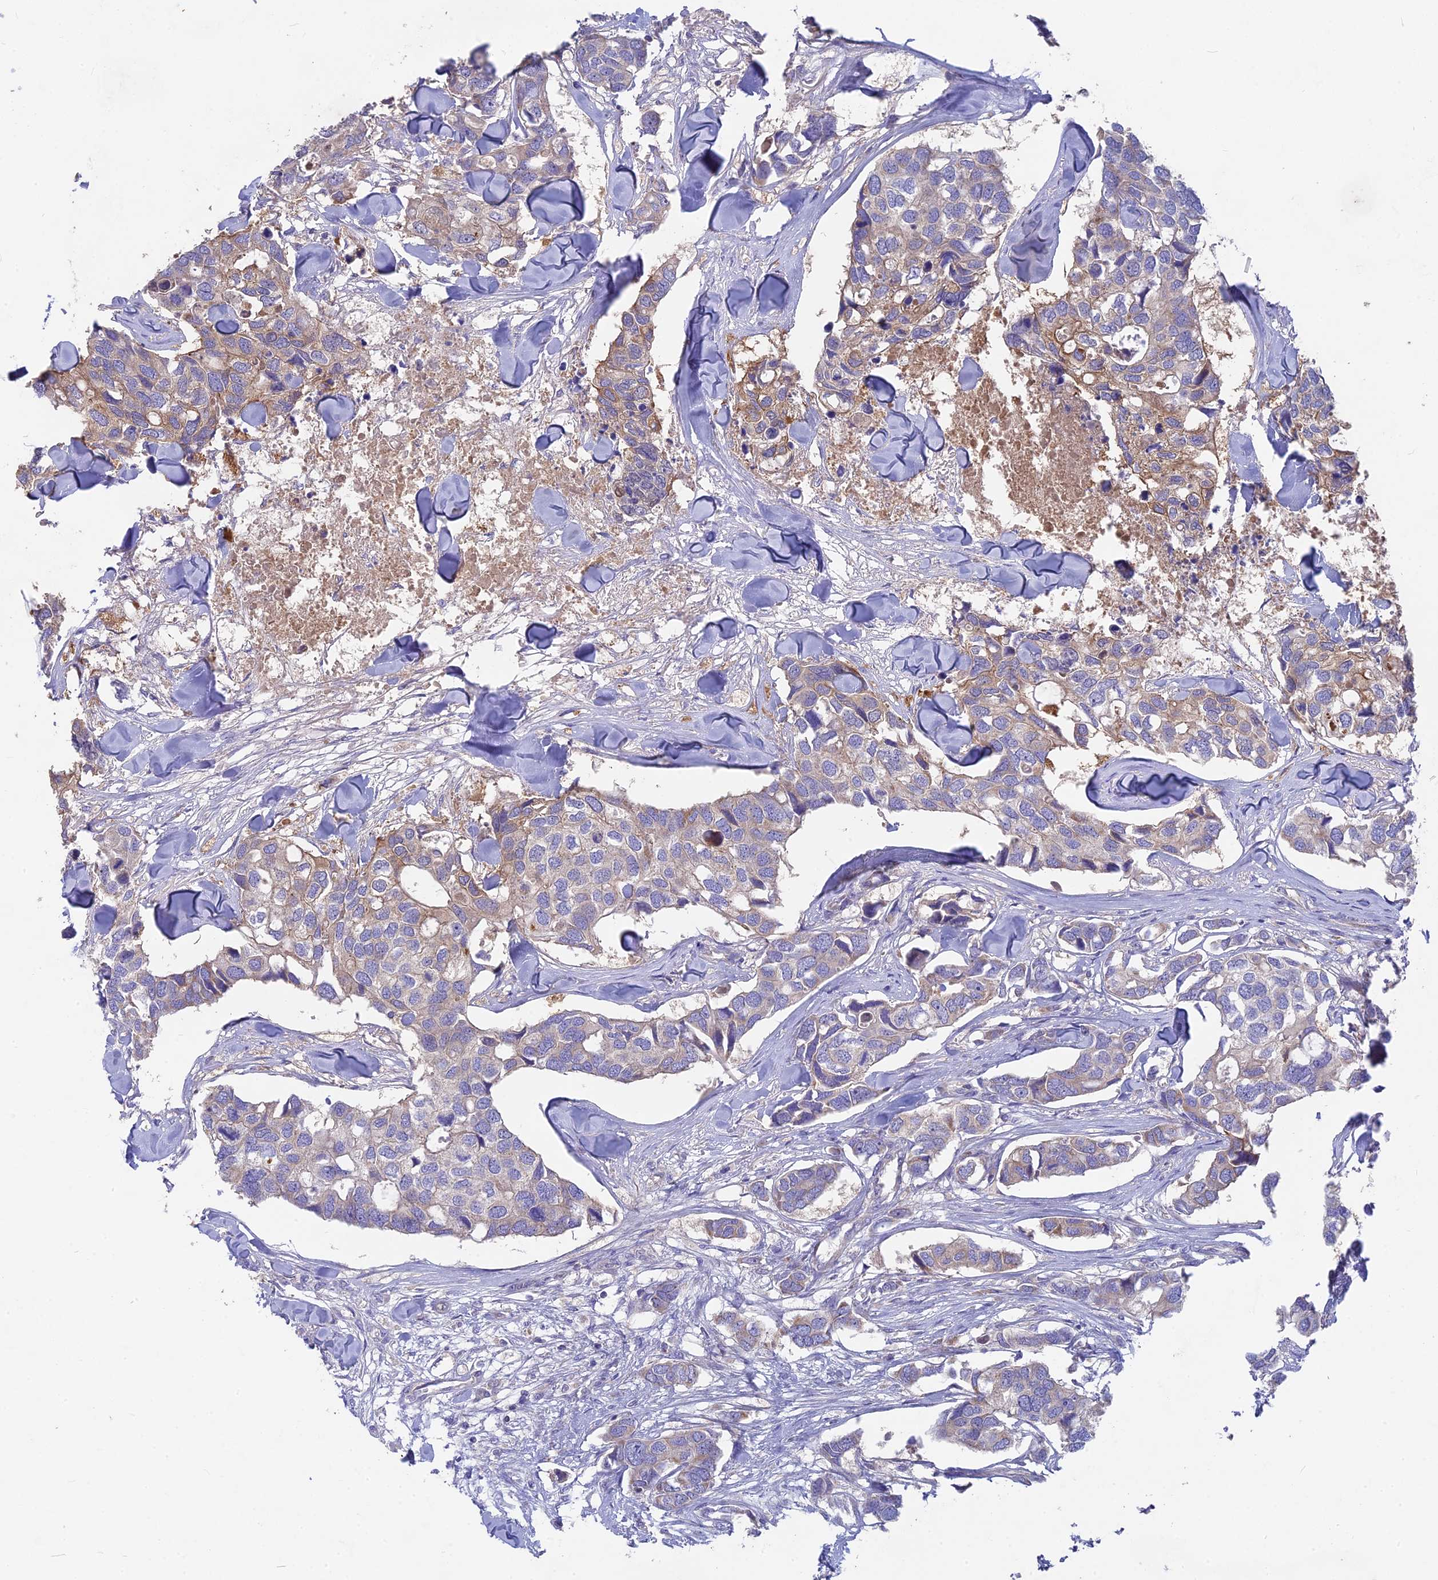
{"staining": {"intensity": "moderate", "quantity": "<25%", "location": "cytoplasmic/membranous"}, "tissue": "breast cancer", "cell_type": "Tumor cells", "image_type": "cancer", "snomed": [{"axis": "morphology", "description": "Duct carcinoma"}, {"axis": "topography", "description": "Breast"}], "caption": "Human breast invasive ductal carcinoma stained with a protein marker exhibits moderate staining in tumor cells.", "gene": "PZP", "patient": {"sex": "female", "age": 83}}